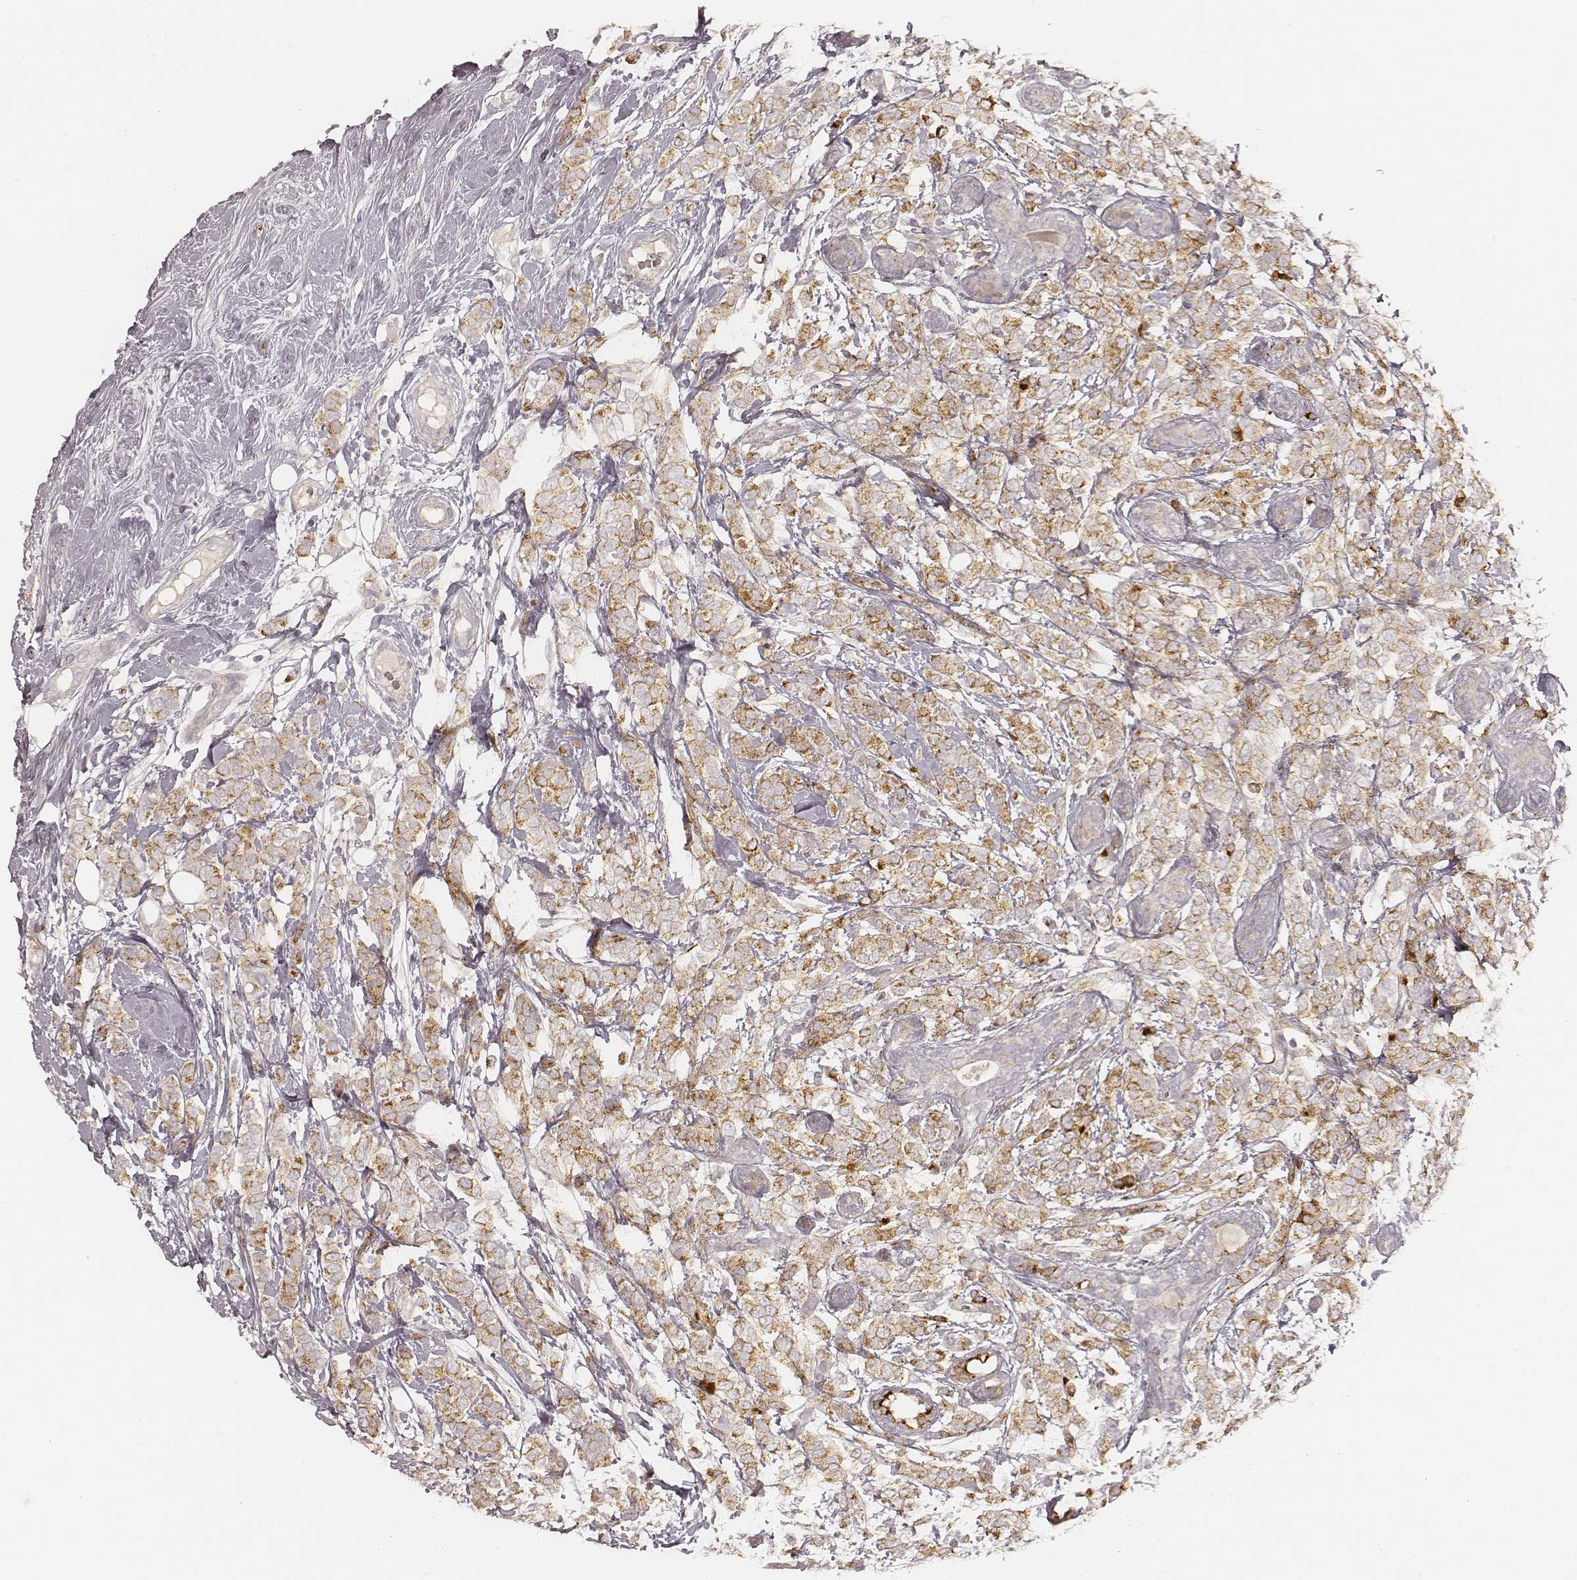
{"staining": {"intensity": "moderate", "quantity": ">75%", "location": "cytoplasmic/membranous"}, "tissue": "breast cancer", "cell_type": "Tumor cells", "image_type": "cancer", "snomed": [{"axis": "morphology", "description": "Lobular carcinoma"}, {"axis": "topography", "description": "Breast"}], "caption": "Tumor cells display medium levels of moderate cytoplasmic/membranous expression in about >75% of cells in breast cancer (lobular carcinoma).", "gene": "GORASP2", "patient": {"sex": "female", "age": 49}}